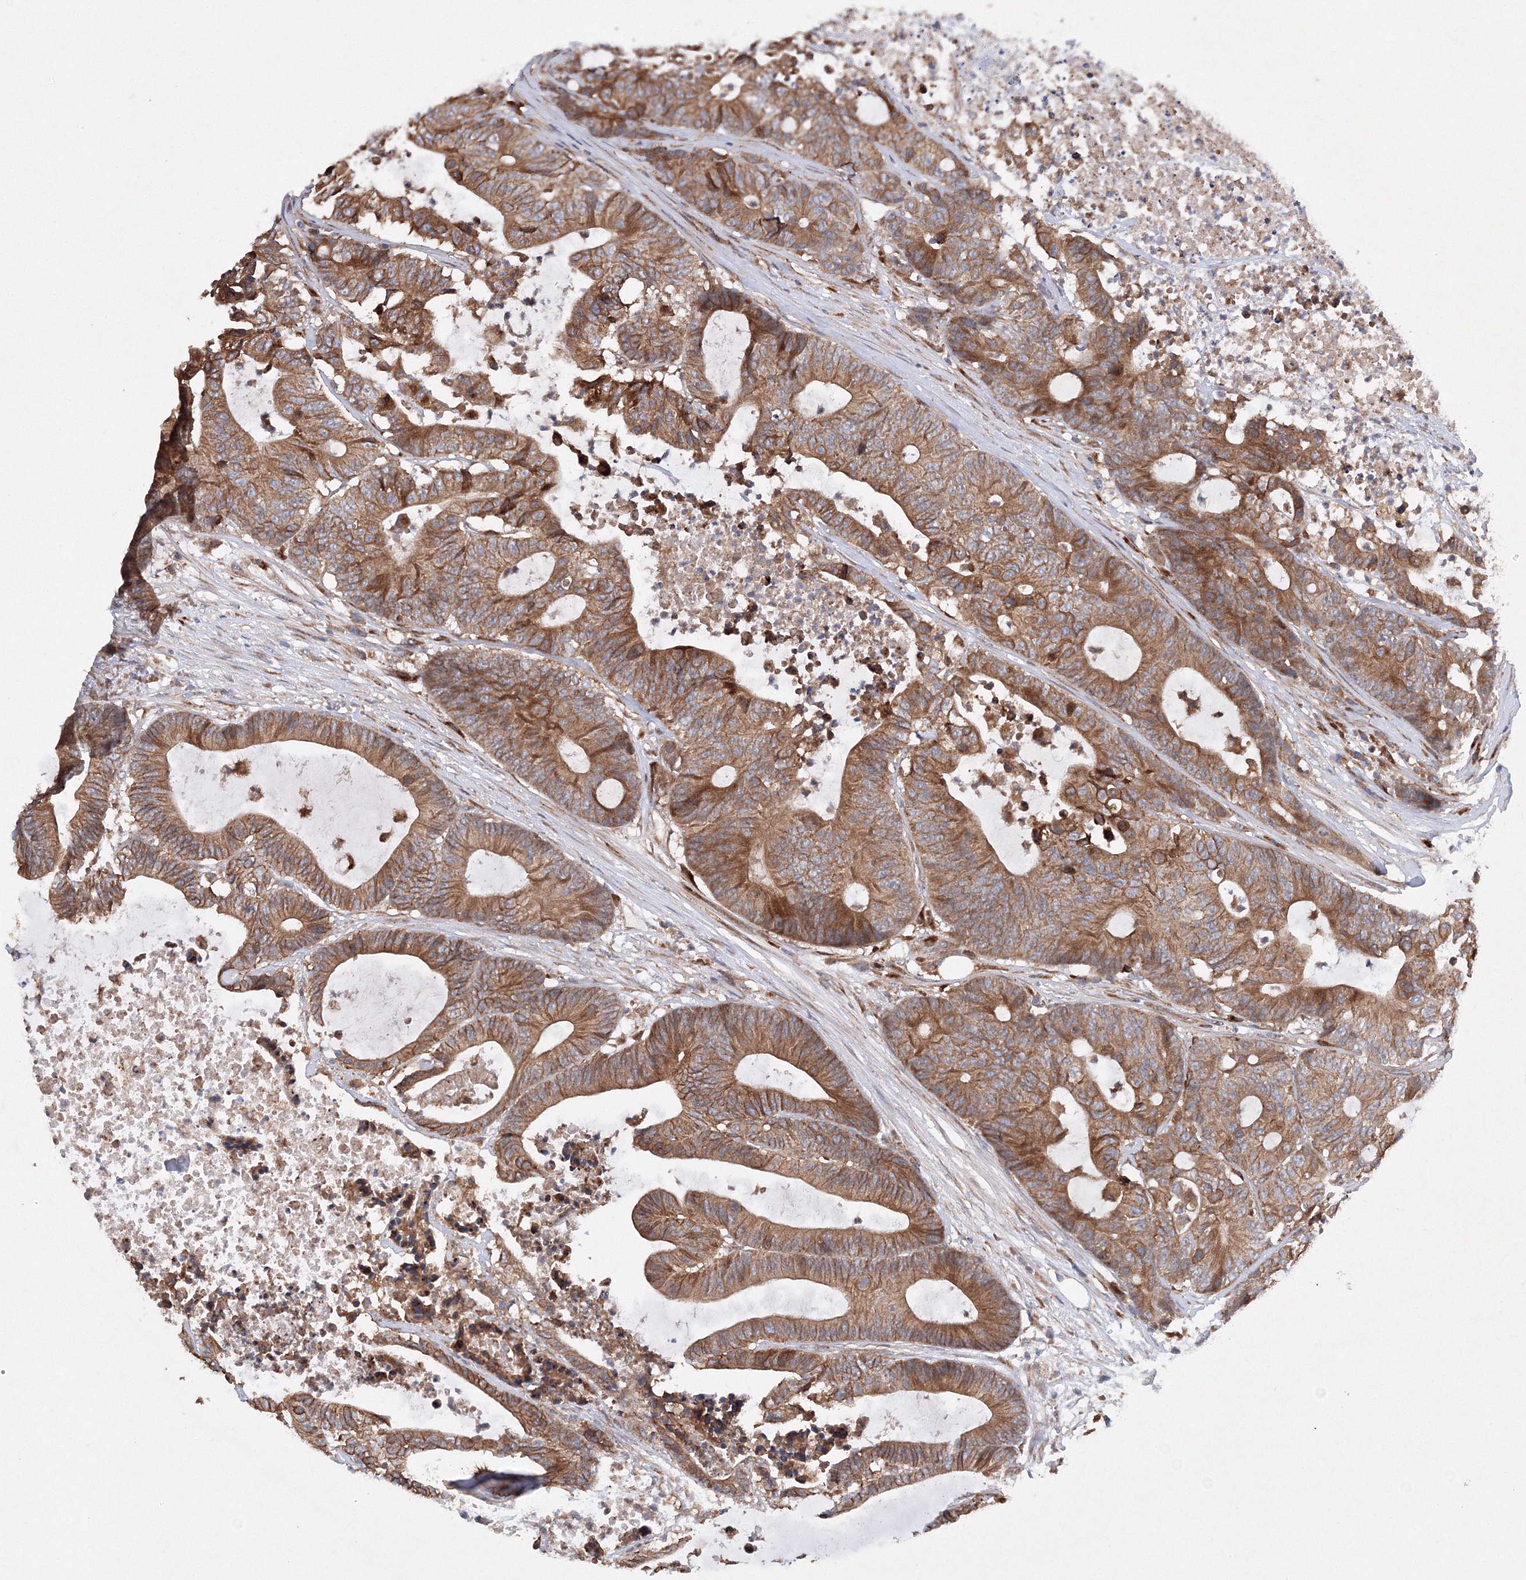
{"staining": {"intensity": "moderate", "quantity": ">75%", "location": "cytoplasmic/membranous"}, "tissue": "colorectal cancer", "cell_type": "Tumor cells", "image_type": "cancer", "snomed": [{"axis": "morphology", "description": "Adenocarcinoma, NOS"}, {"axis": "topography", "description": "Colon"}], "caption": "Immunohistochemical staining of human colorectal cancer (adenocarcinoma) demonstrates medium levels of moderate cytoplasmic/membranous protein positivity in approximately >75% of tumor cells.", "gene": "SLC36A1", "patient": {"sex": "female", "age": 84}}